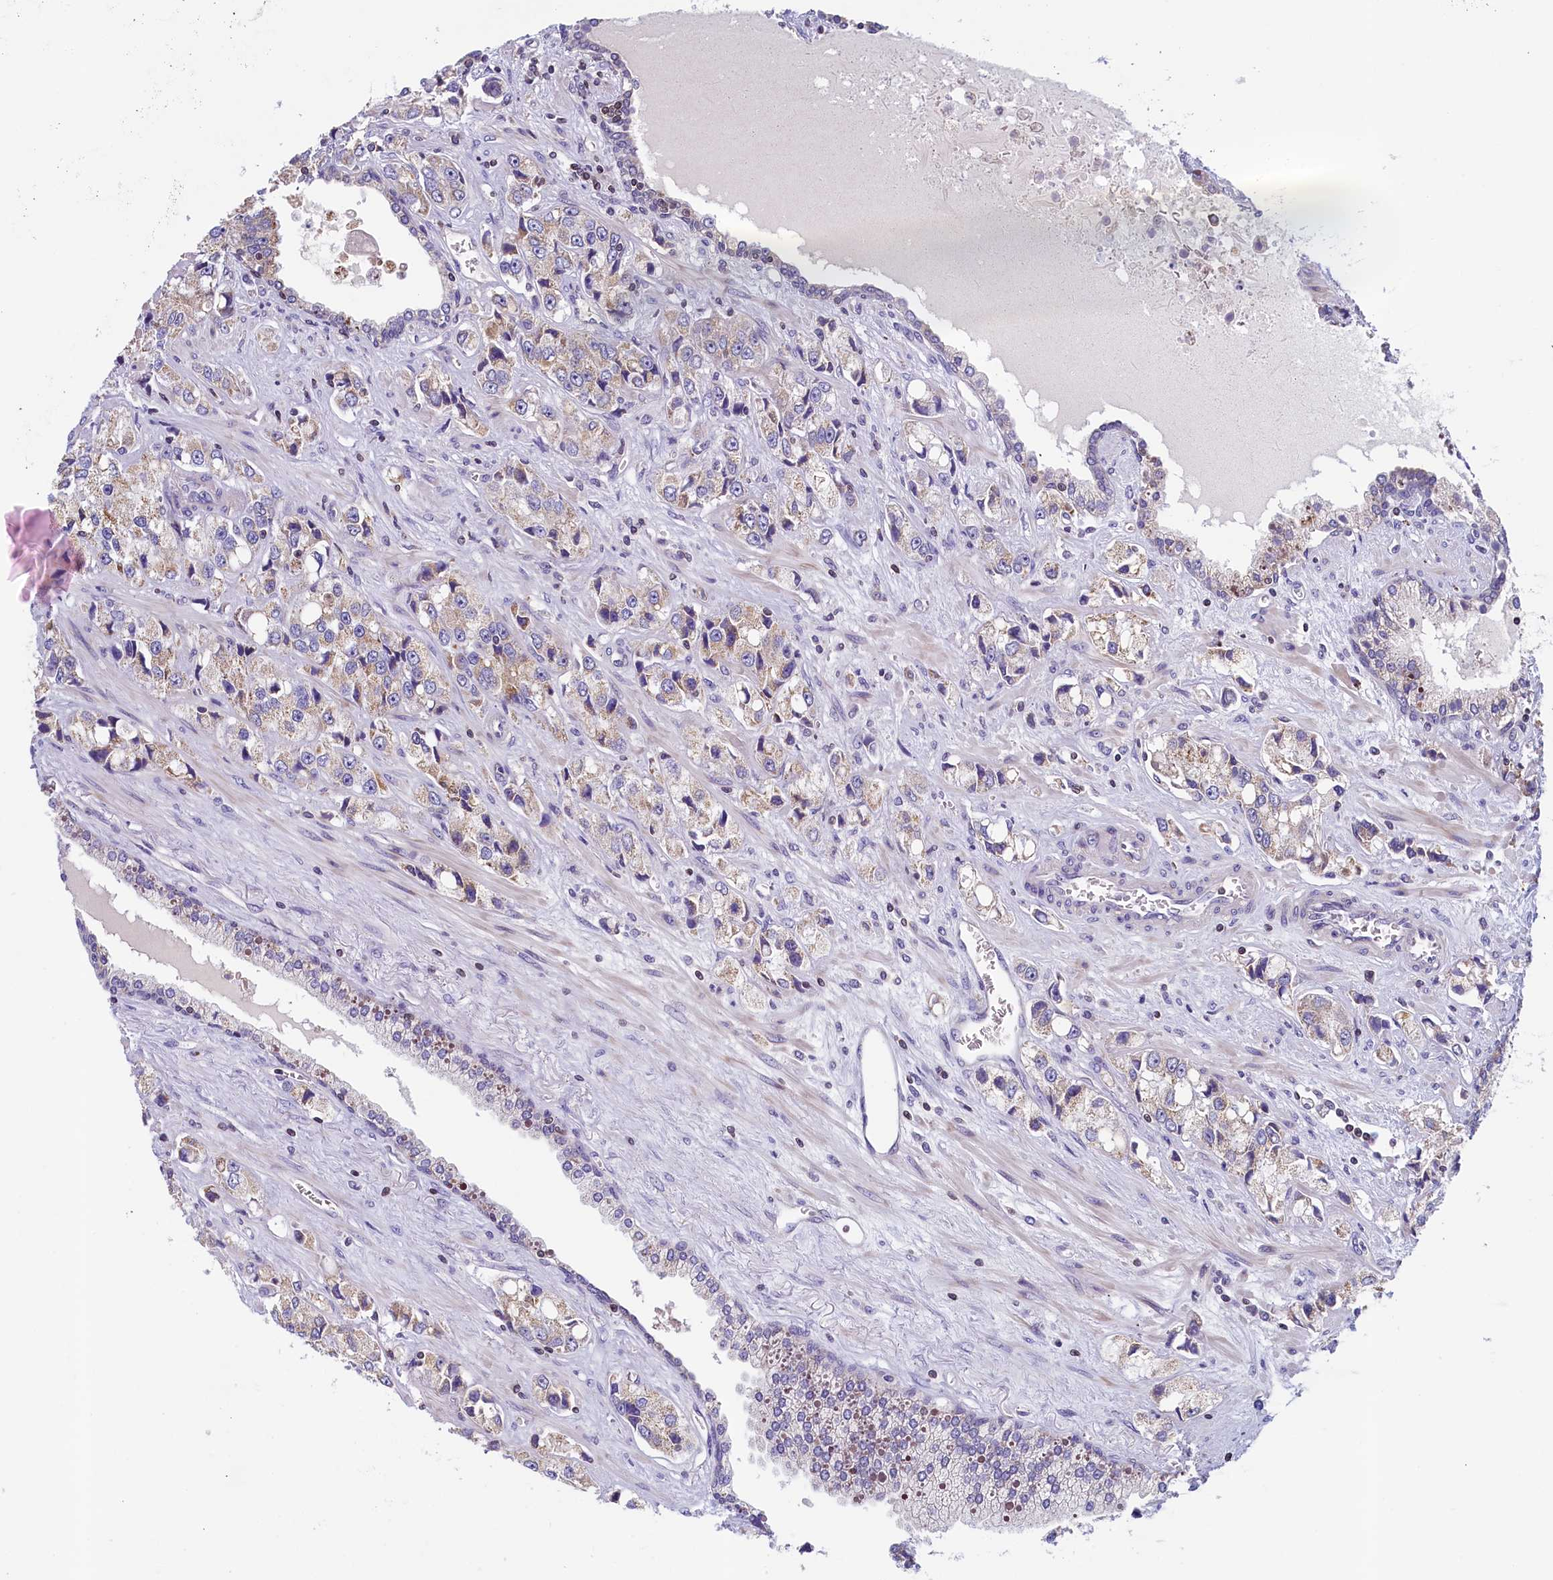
{"staining": {"intensity": "negative", "quantity": "none", "location": "none"}, "tissue": "prostate cancer", "cell_type": "Tumor cells", "image_type": "cancer", "snomed": [{"axis": "morphology", "description": "Adenocarcinoma, High grade"}, {"axis": "topography", "description": "Prostate"}], "caption": "Immunohistochemistry histopathology image of human prostate cancer (adenocarcinoma (high-grade)) stained for a protein (brown), which reveals no expression in tumor cells.", "gene": "TRAF3IP3", "patient": {"sex": "male", "age": 74}}